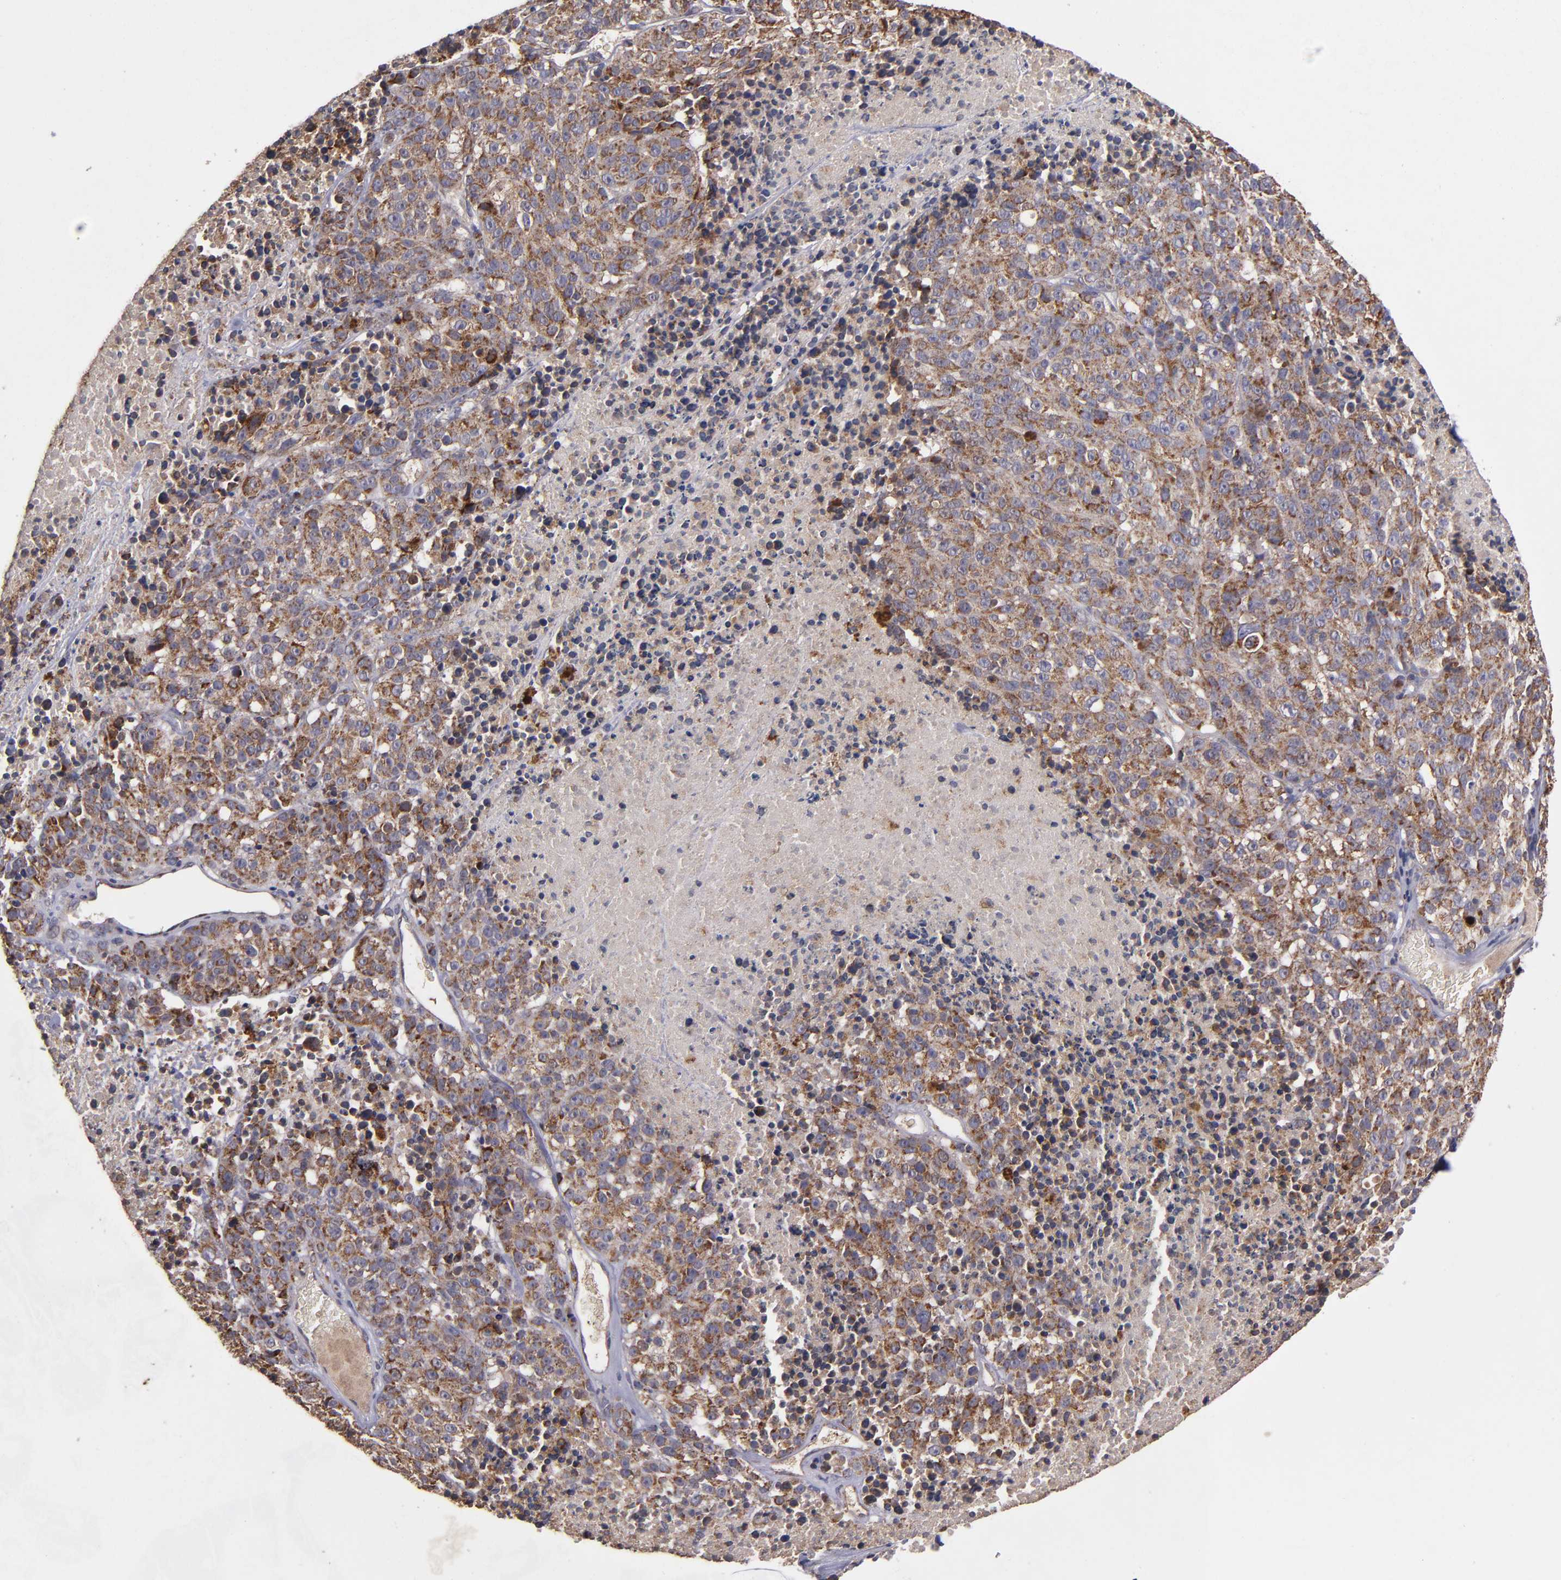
{"staining": {"intensity": "moderate", "quantity": ">75%", "location": "cytoplasmic/membranous"}, "tissue": "melanoma", "cell_type": "Tumor cells", "image_type": "cancer", "snomed": [{"axis": "morphology", "description": "Malignant melanoma, Metastatic site"}, {"axis": "topography", "description": "Cerebral cortex"}], "caption": "Melanoma was stained to show a protein in brown. There is medium levels of moderate cytoplasmic/membranous positivity in about >75% of tumor cells.", "gene": "TIMM9", "patient": {"sex": "female", "age": 52}}